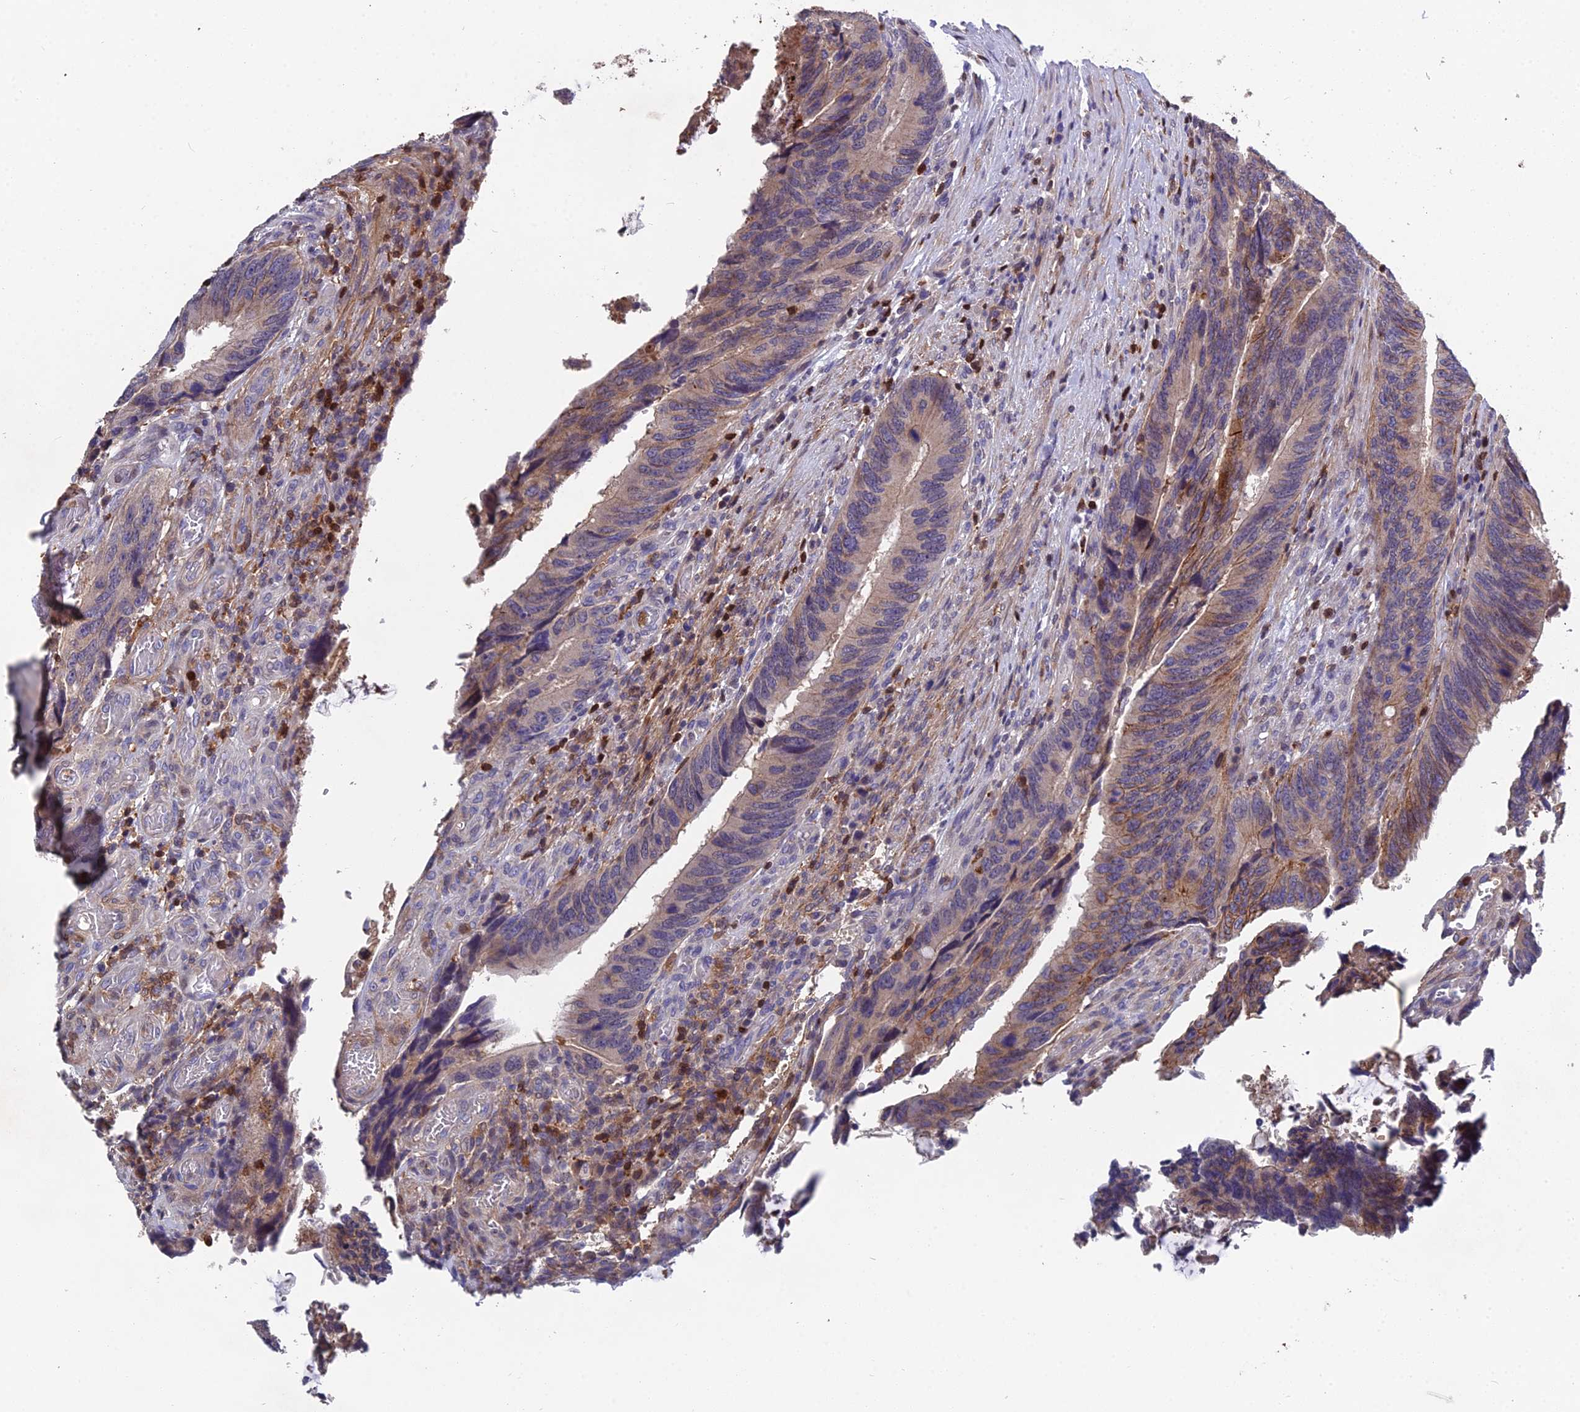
{"staining": {"intensity": "weak", "quantity": "<25%", "location": "cytoplasmic/membranous"}, "tissue": "colorectal cancer", "cell_type": "Tumor cells", "image_type": "cancer", "snomed": [{"axis": "morphology", "description": "Adenocarcinoma, NOS"}, {"axis": "topography", "description": "Colon"}], "caption": "Colorectal cancer (adenocarcinoma) was stained to show a protein in brown. There is no significant staining in tumor cells. (DAB IHC, high magnification).", "gene": "GALK2", "patient": {"sex": "male", "age": 87}}